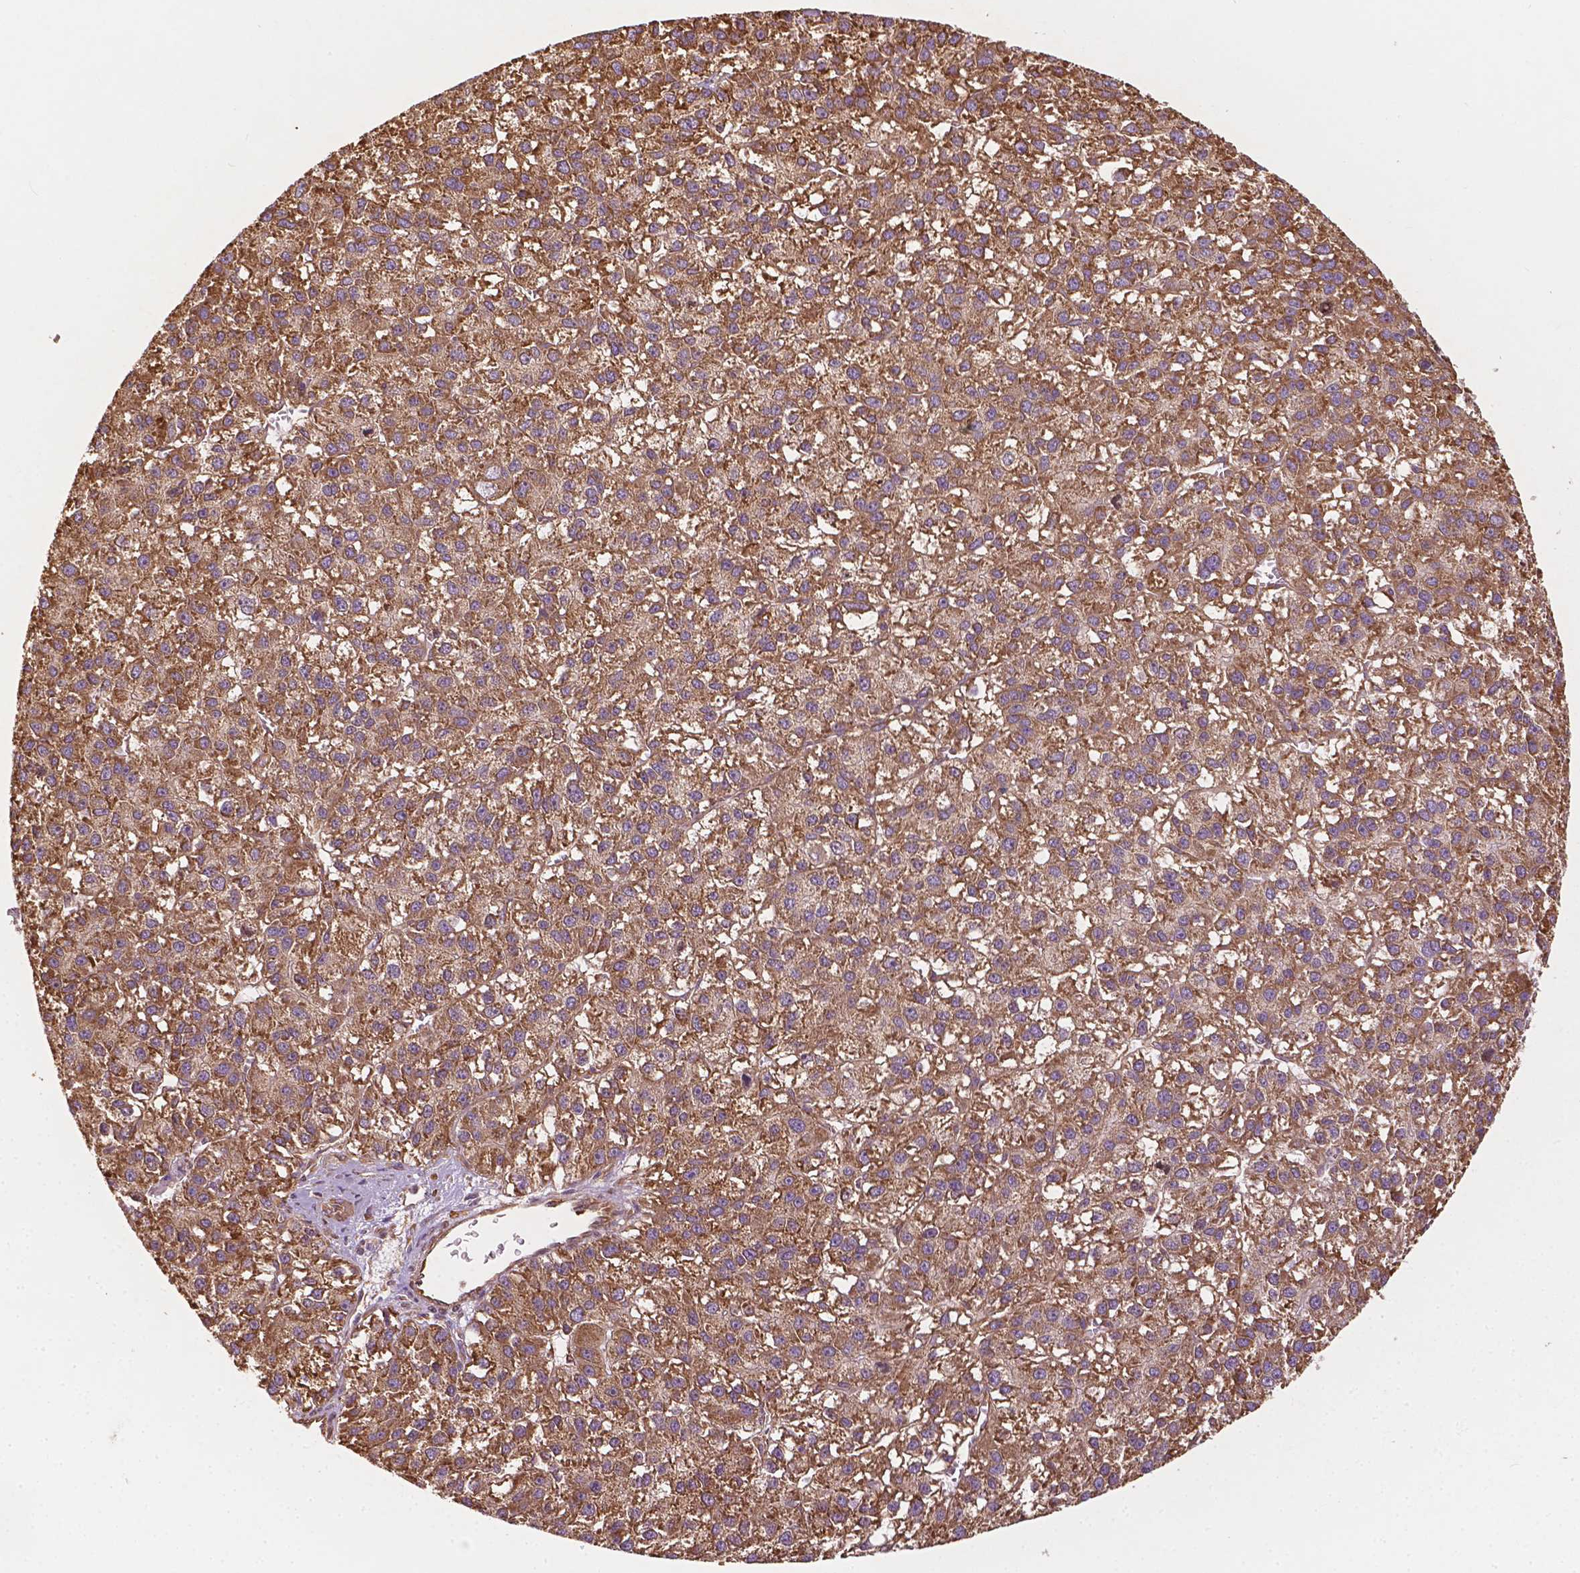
{"staining": {"intensity": "moderate", "quantity": ">75%", "location": "cytoplasmic/membranous"}, "tissue": "liver cancer", "cell_type": "Tumor cells", "image_type": "cancer", "snomed": [{"axis": "morphology", "description": "Carcinoma, Hepatocellular, NOS"}, {"axis": "topography", "description": "Liver"}], "caption": "DAB immunohistochemical staining of human liver cancer displays moderate cytoplasmic/membranous protein staining in approximately >75% of tumor cells.", "gene": "G3BP1", "patient": {"sex": "female", "age": 70}}